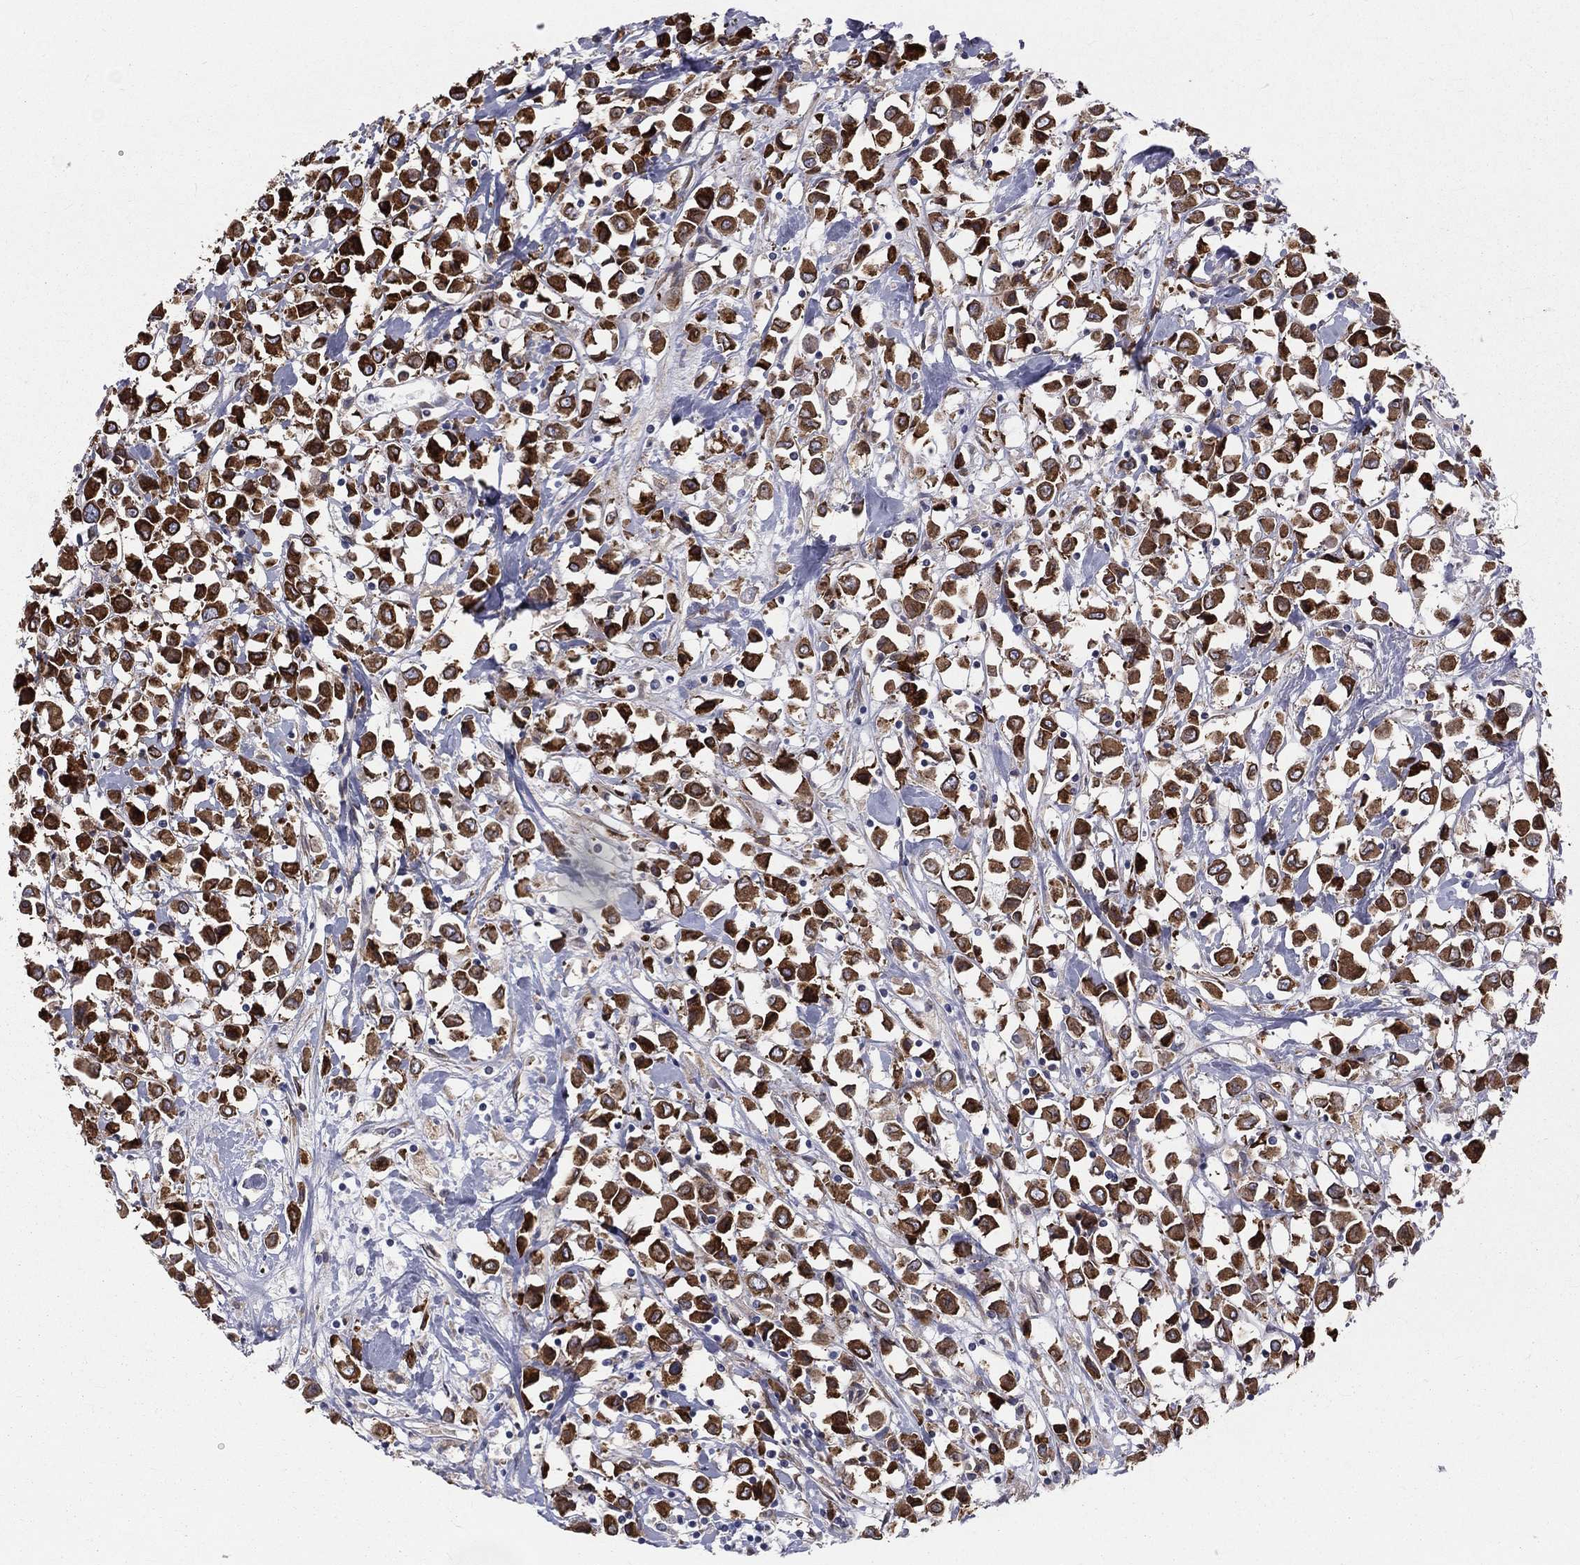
{"staining": {"intensity": "strong", "quantity": ">75%", "location": "cytoplasmic/membranous"}, "tissue": "breast cancer", "cell_type": "Tumor cells", "image_type": "cancer", "snomed": [{"axis": "morphology", "description": "Duct carcinoma"}, {"axis": "topography", "description": "Breast"}], "caption": "Intraductal carcinoma (breast) stained with DAB immunohistochemistry shows high levels of strong cytoplasmic/membranous positivity in about >75% of tumor cells.", "gene": "PGRMC1", "patient": {"sex": "female", "age": 61}}